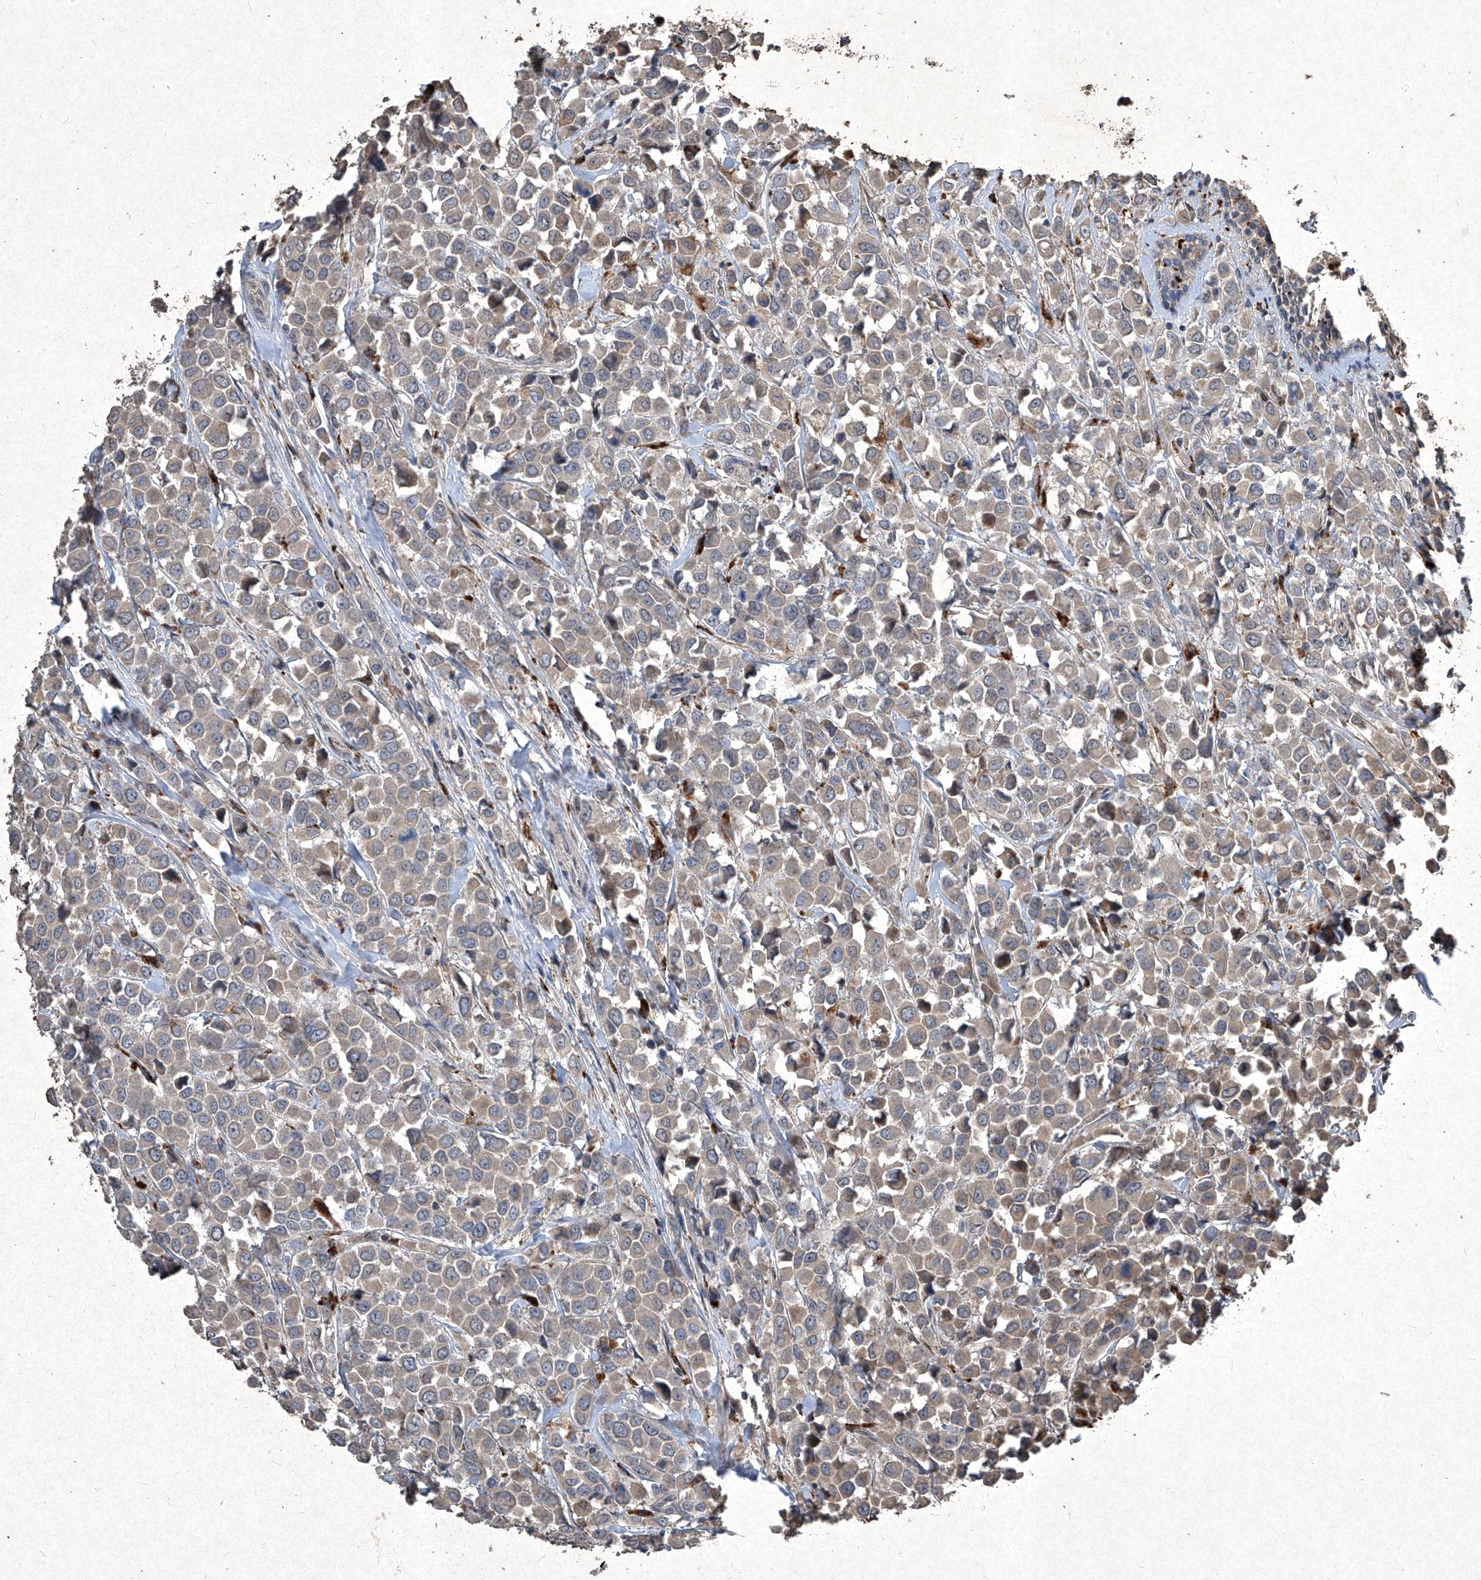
{"staining": {"intensity": "moderate", "quantity": ">75%", "location": "cytoplasmic/membranous"}, "tissue": "breast cancer", "cell_type": "Tumor cells", "image_type": "cancer", "snomed": [{"axis": "morphology", "description": "Duct carcinoma"}, {"axis": "topography", "description": "Breast"}], "caption": "Moderate cytoplasmic/membranous expression for a protein is appreciated in approximately >75% of tumor cells of breast cancer using immunohistochemistry (IHC).", "gene": "MED16", "patient": {"sex": "female", "age": 61}}